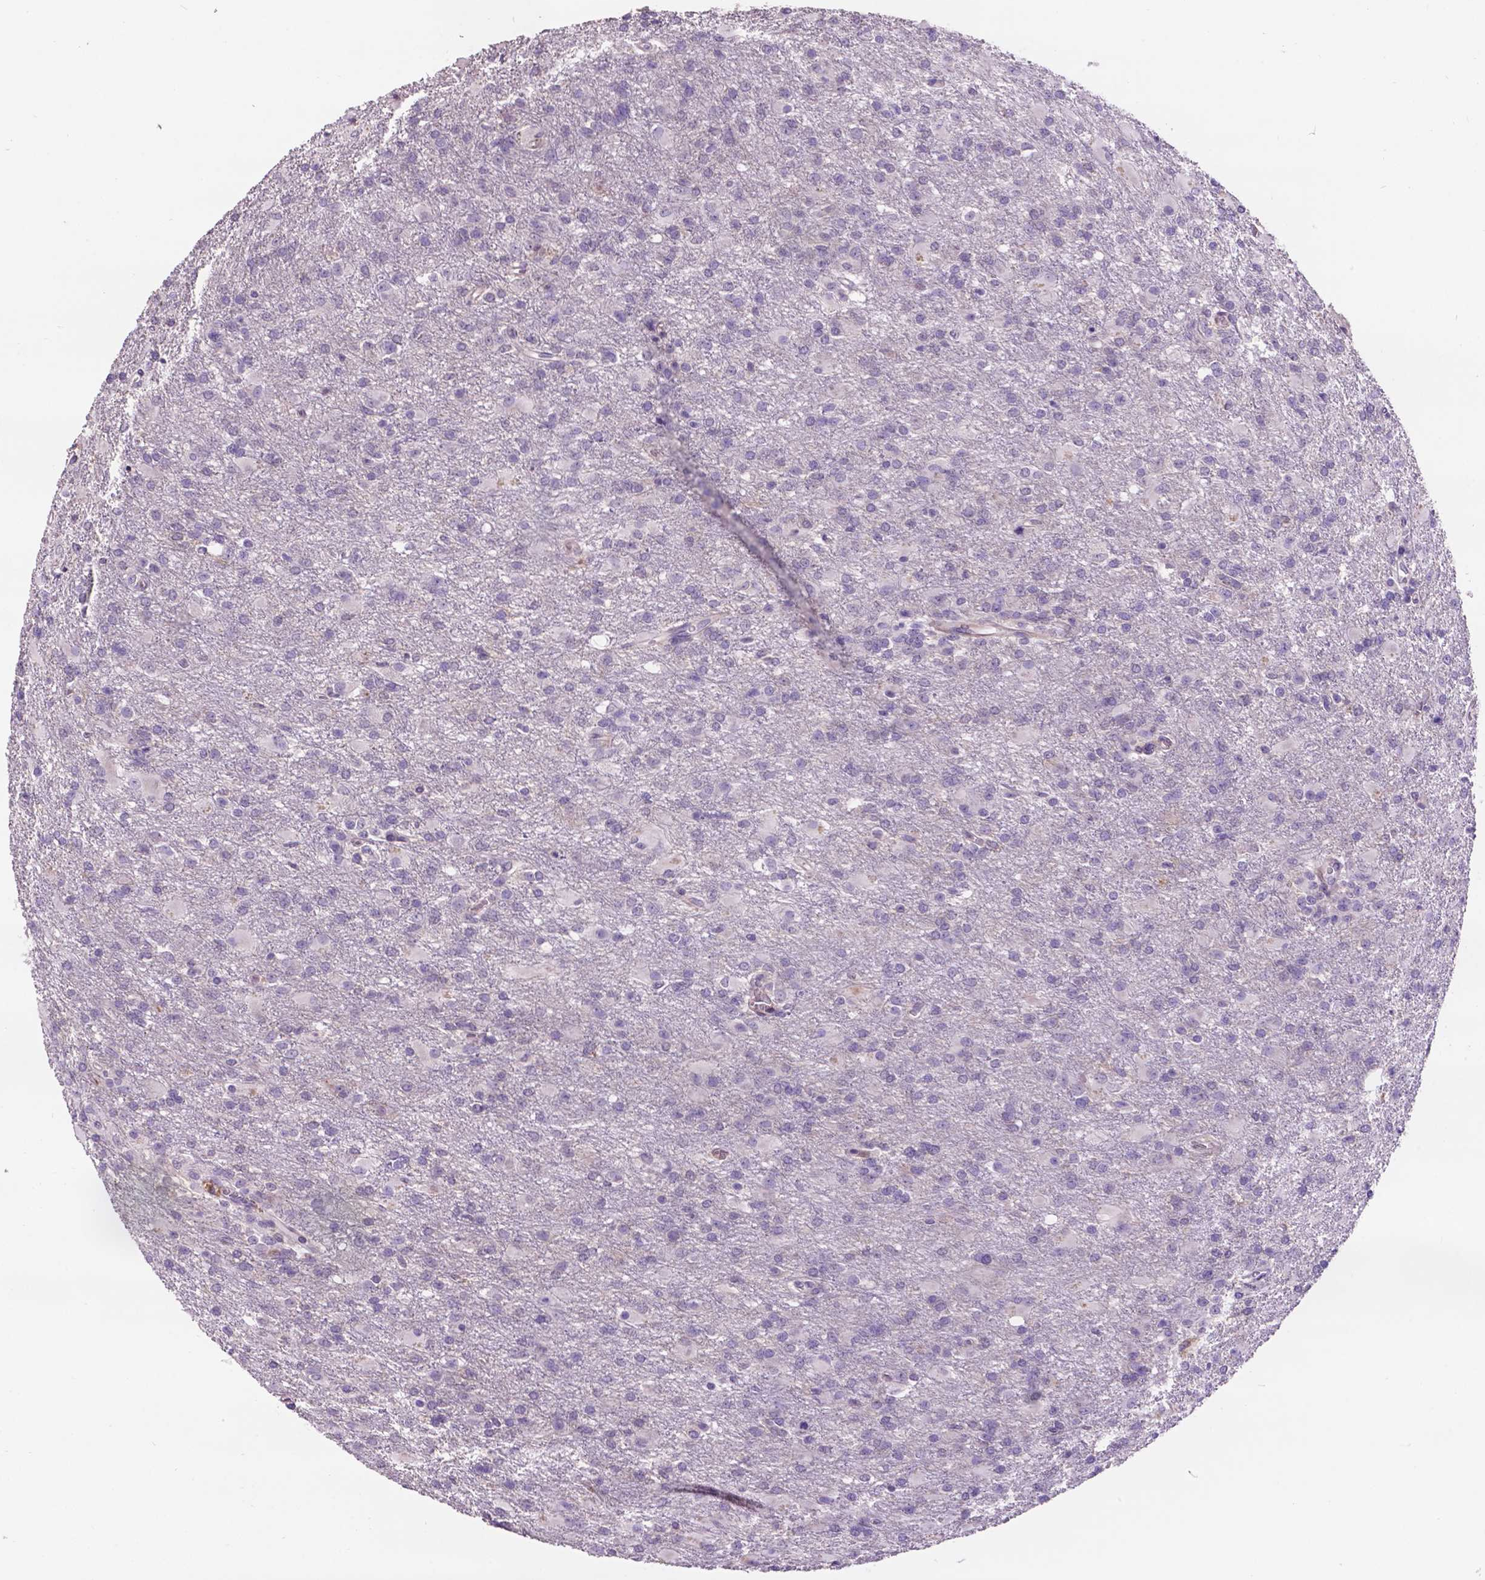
{"staining": {"intensity": "negative", "quantity": "none", "location": "none"}, "tissue": "glioma", "cell_type": "Tumor cells", "image_type": "cancer", "snomed": [{"axis": "morphology", "description": "Glioma, malignant, High grade"}, {"axis": "topography", "description": "Brain"}], "caption": "High magnification brightfield microscopy of malignant glioma (high-grade) stained with DAB (brown) and counterstained with hematoxylin (blue): tumor cells show no significant expression.", "gene": "PLSCR1", "patient": {"sex": "male", "age": 68}}